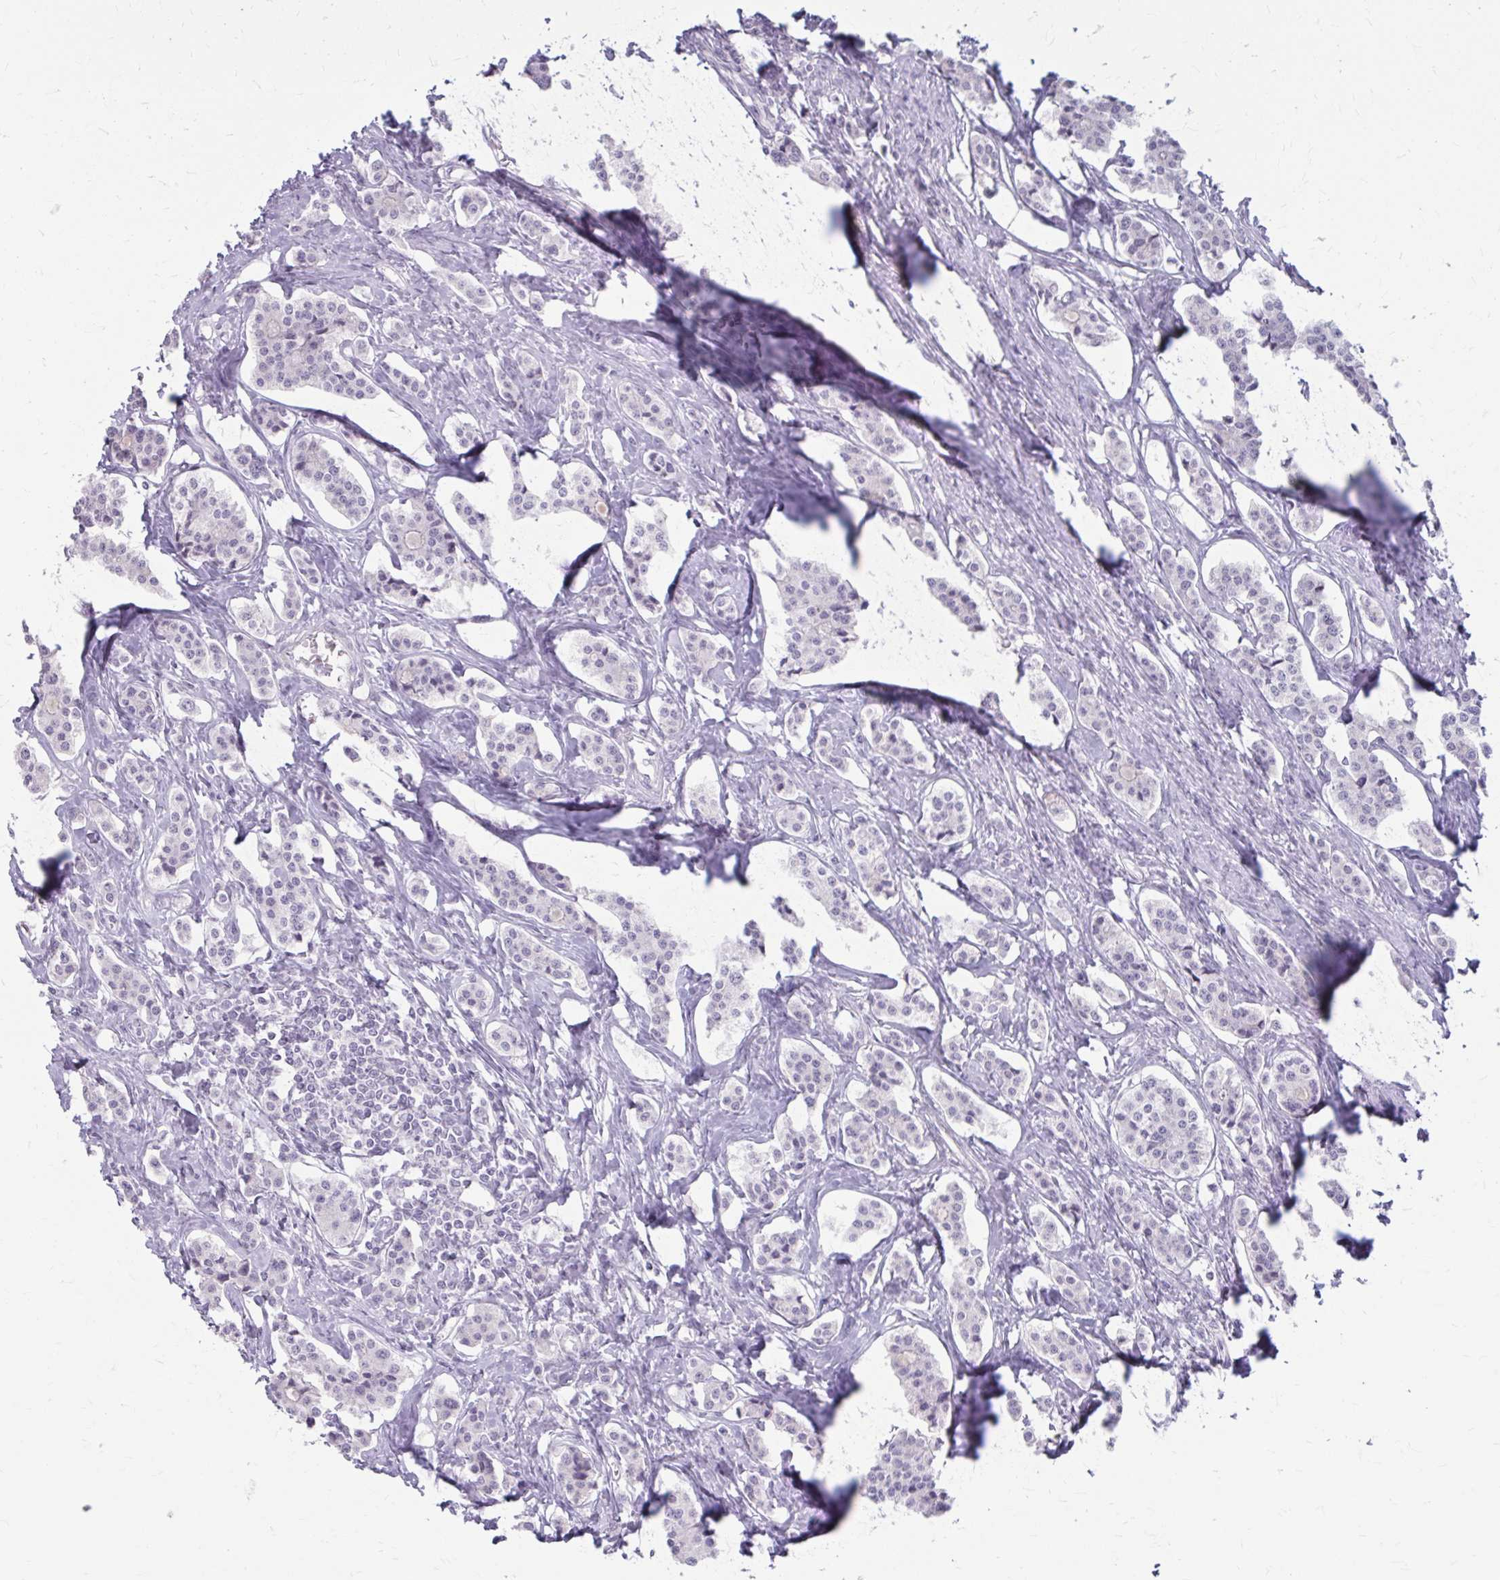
{"staining": {"intensity": "negative", "quantity": "none", "location": "none"}, "tissue": "carcinoid", "cell_type": "Tumor cells", "image_type": "cancer", "snomed": [{"axis": "morphology", "description": "Carcinoid, malignant, NOS"}, {"axis": "topography", "description": "Small intestine"}], "caption": "Tumor cells show no significant protein expression in carcinoid.", "gene": "MSMO1", "patient": {"sex": "male", "age": 63}}